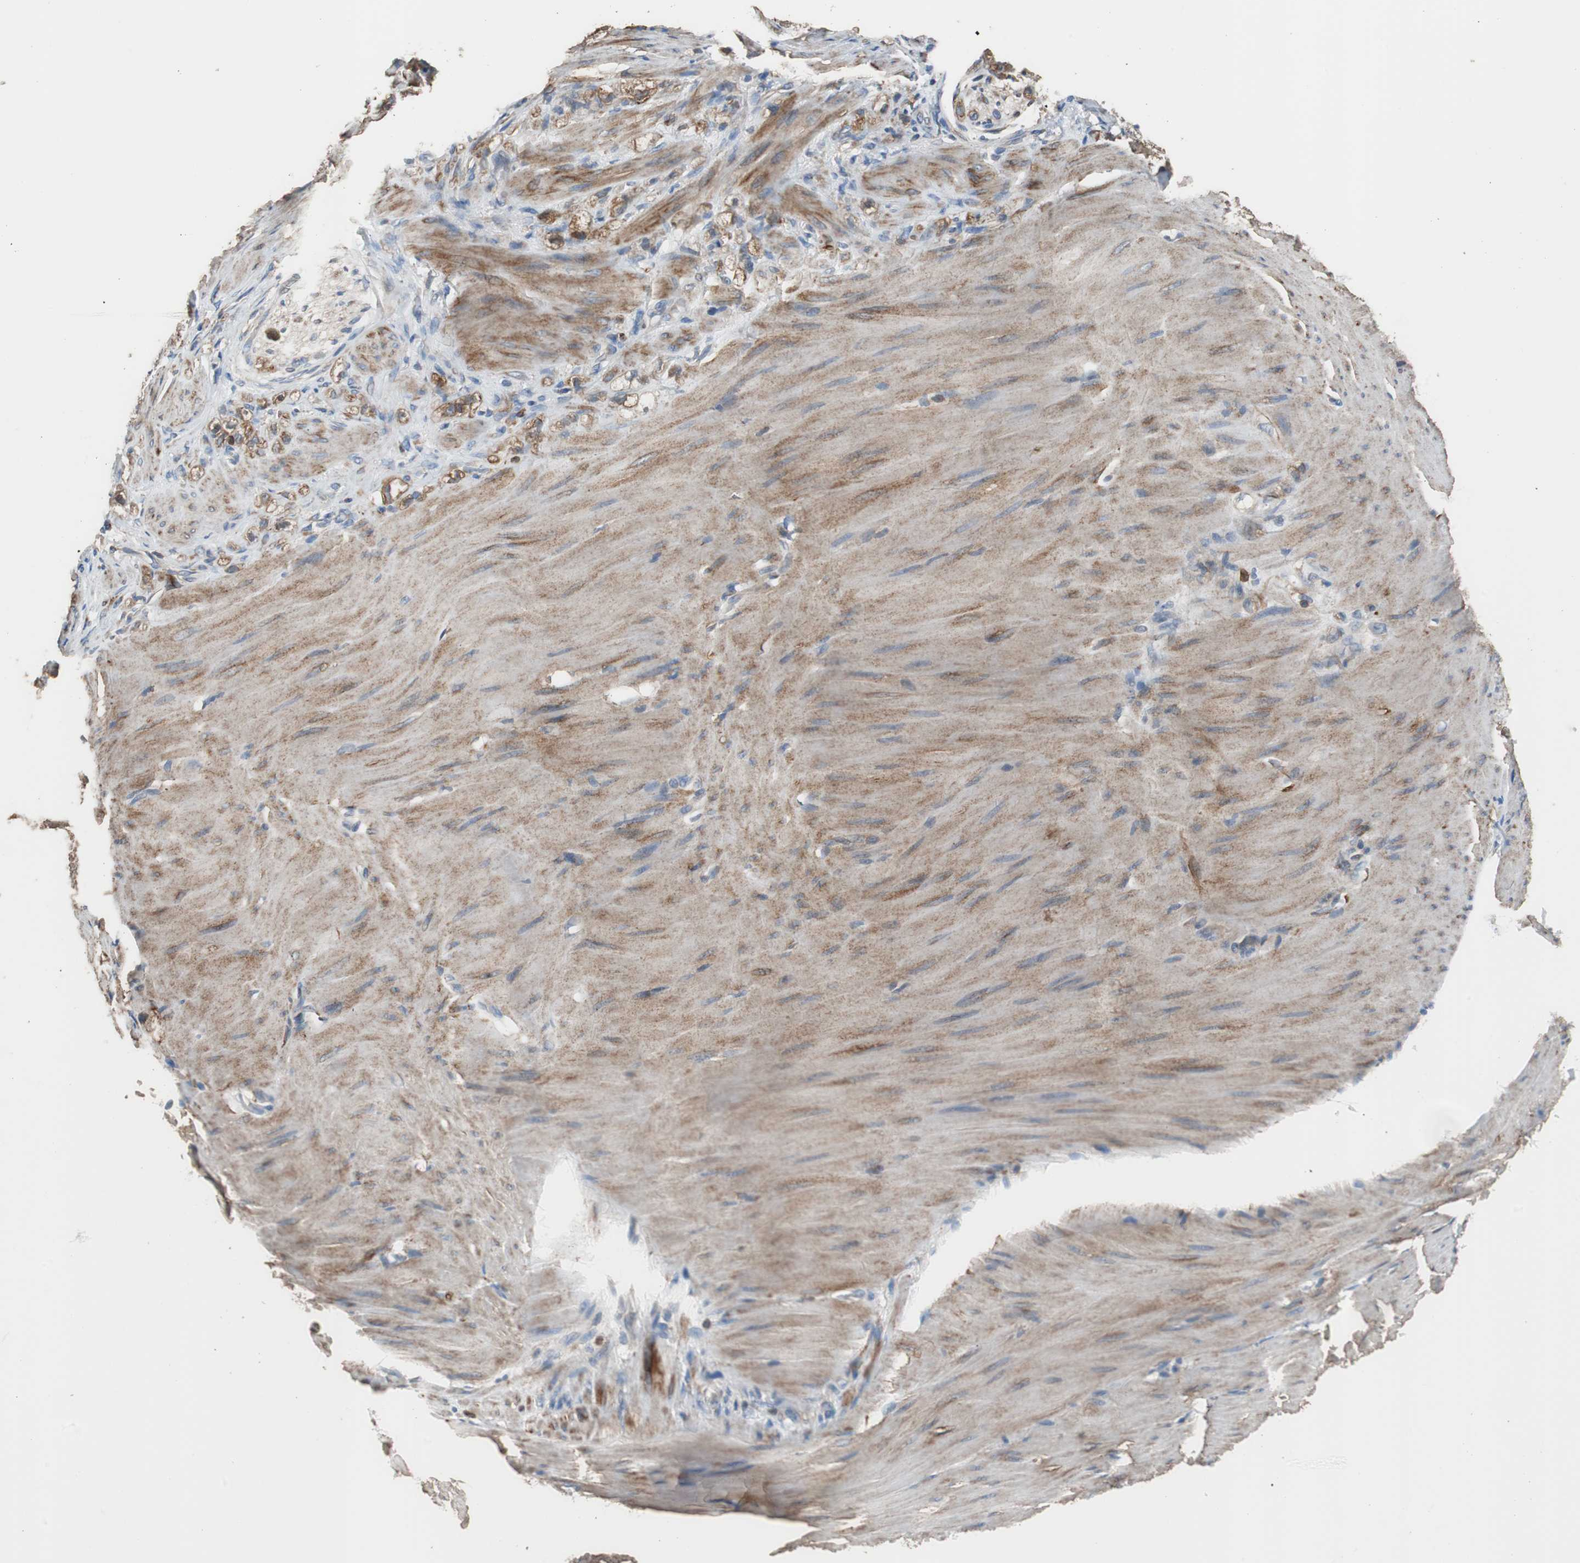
{"staining": {"intensity": "moderate", "quantity": "25%-75%", "location": "cytoplasmic/membranous"}, "tissue": "stomach cancer", "cell_type": "Tumor cells", "image_type": "cancer", "snomed": [{"axis": "morphology", "description": "Adenocarcinoma, NOS"}, {"axis": "topography", "description": "Stomach"}], "caption": "Stomach cancer was stained to show a protein in brown. There is medium levels of moderate cytoplasmic/membranous positivity in approximately 25%-75% of tumor cells. (IHC, brightfield microscopy, high magnification).", "gene": "PBXIP1", "patient": {"sex": "male", "age": 82}}